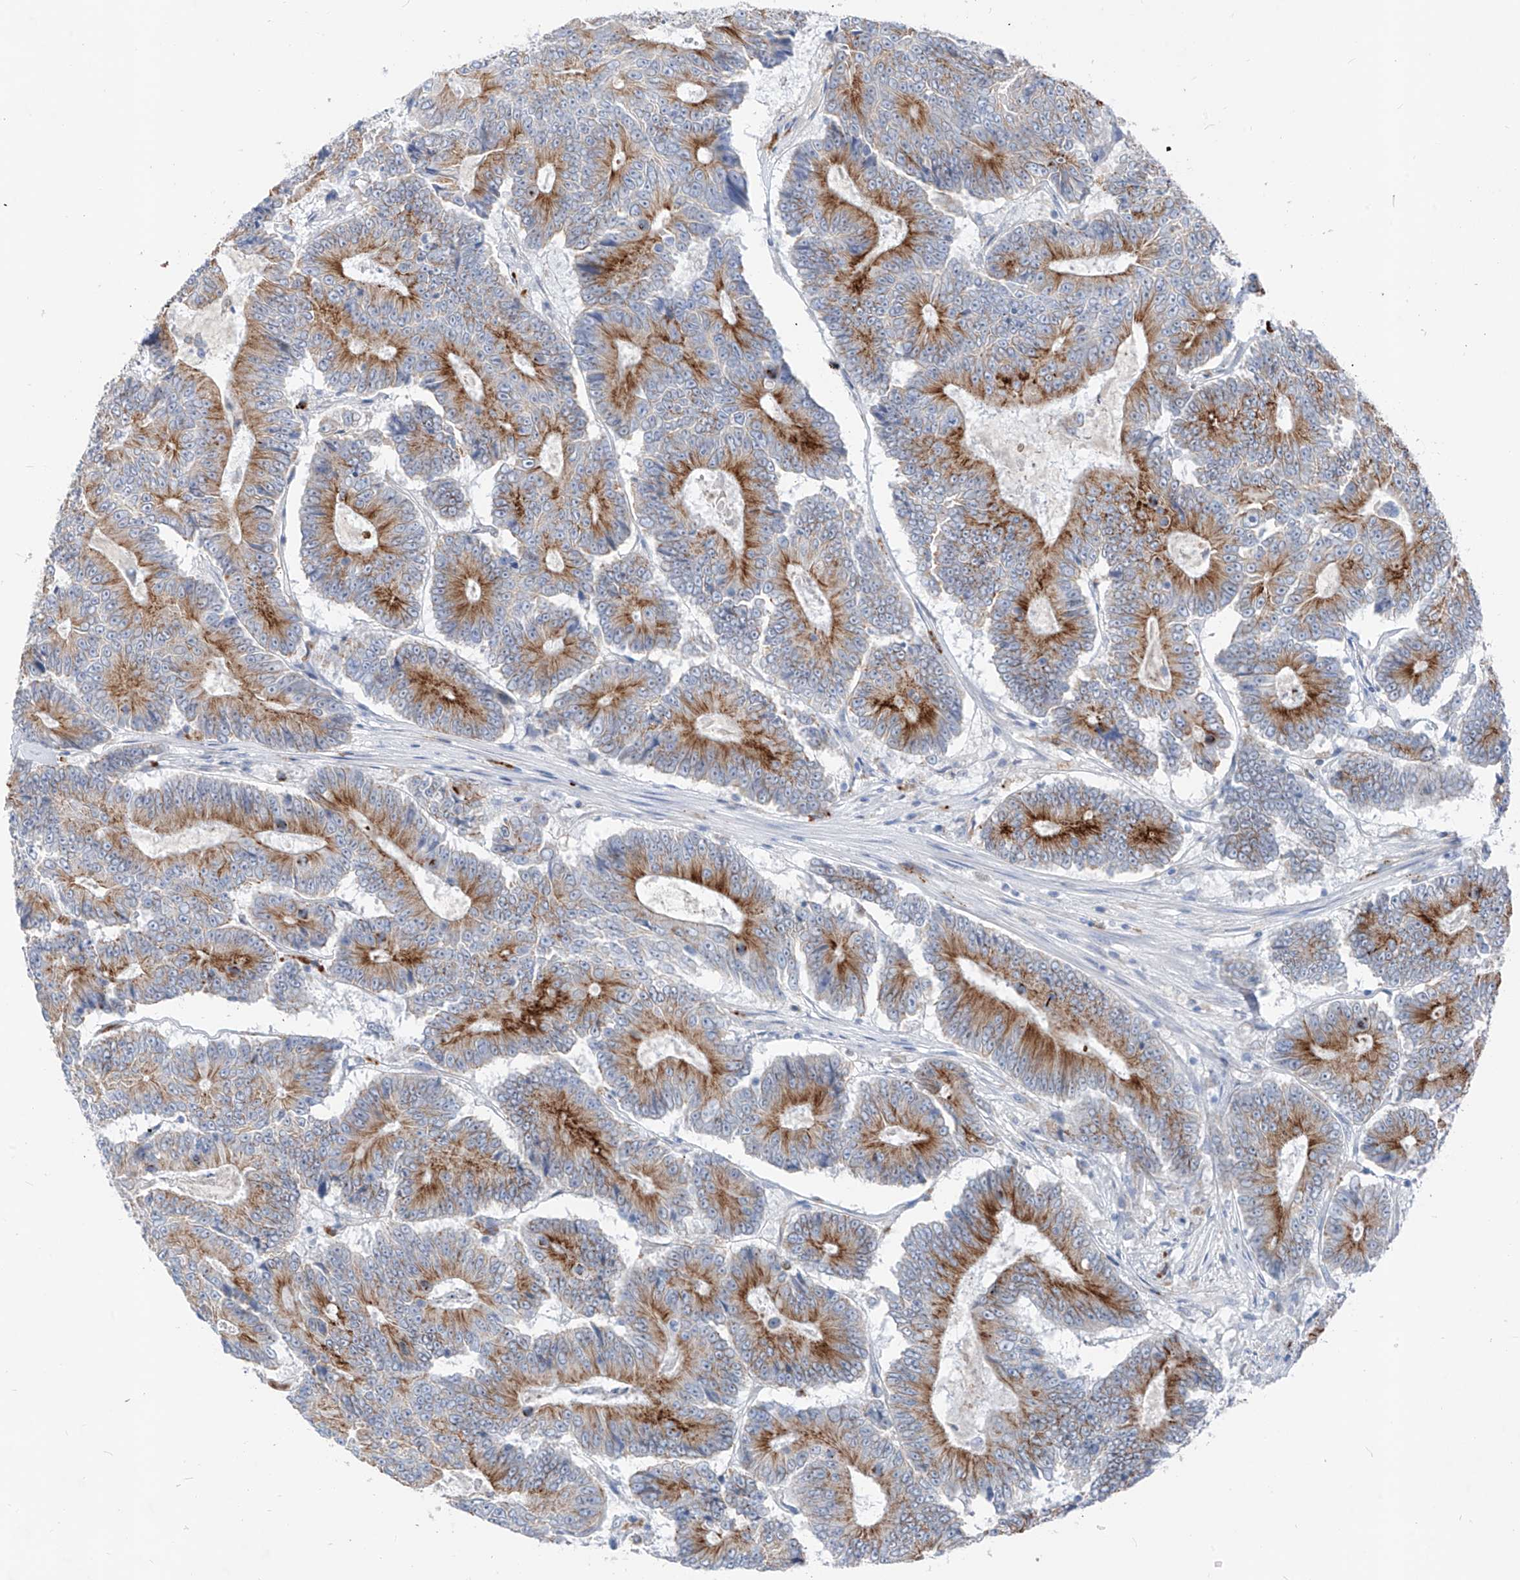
{"staining": {"intensity": "moderate", "quantity": ">75%", "location": "cytoplasmic/membranous"}, "tissue": "colorectal cancer", "cell_type": "Tumor cells", "image_type": "cancer", "snomed": [{"axis": "morphology", "description": "Adenocarcinoma, NOS"}, {"axis": "topography", "description": "Colon"}], "caption": "Immunohistochemistry (DAB (3,3'-diaminobenzidine)) staining of colorectal cancer (adenocarcinoma) shows moderate cytoplasmic/membranous protein staining in about >75% of tumor cells.", "gene": "GPR137C", "patient": {"sex": "male", "age": 83}}